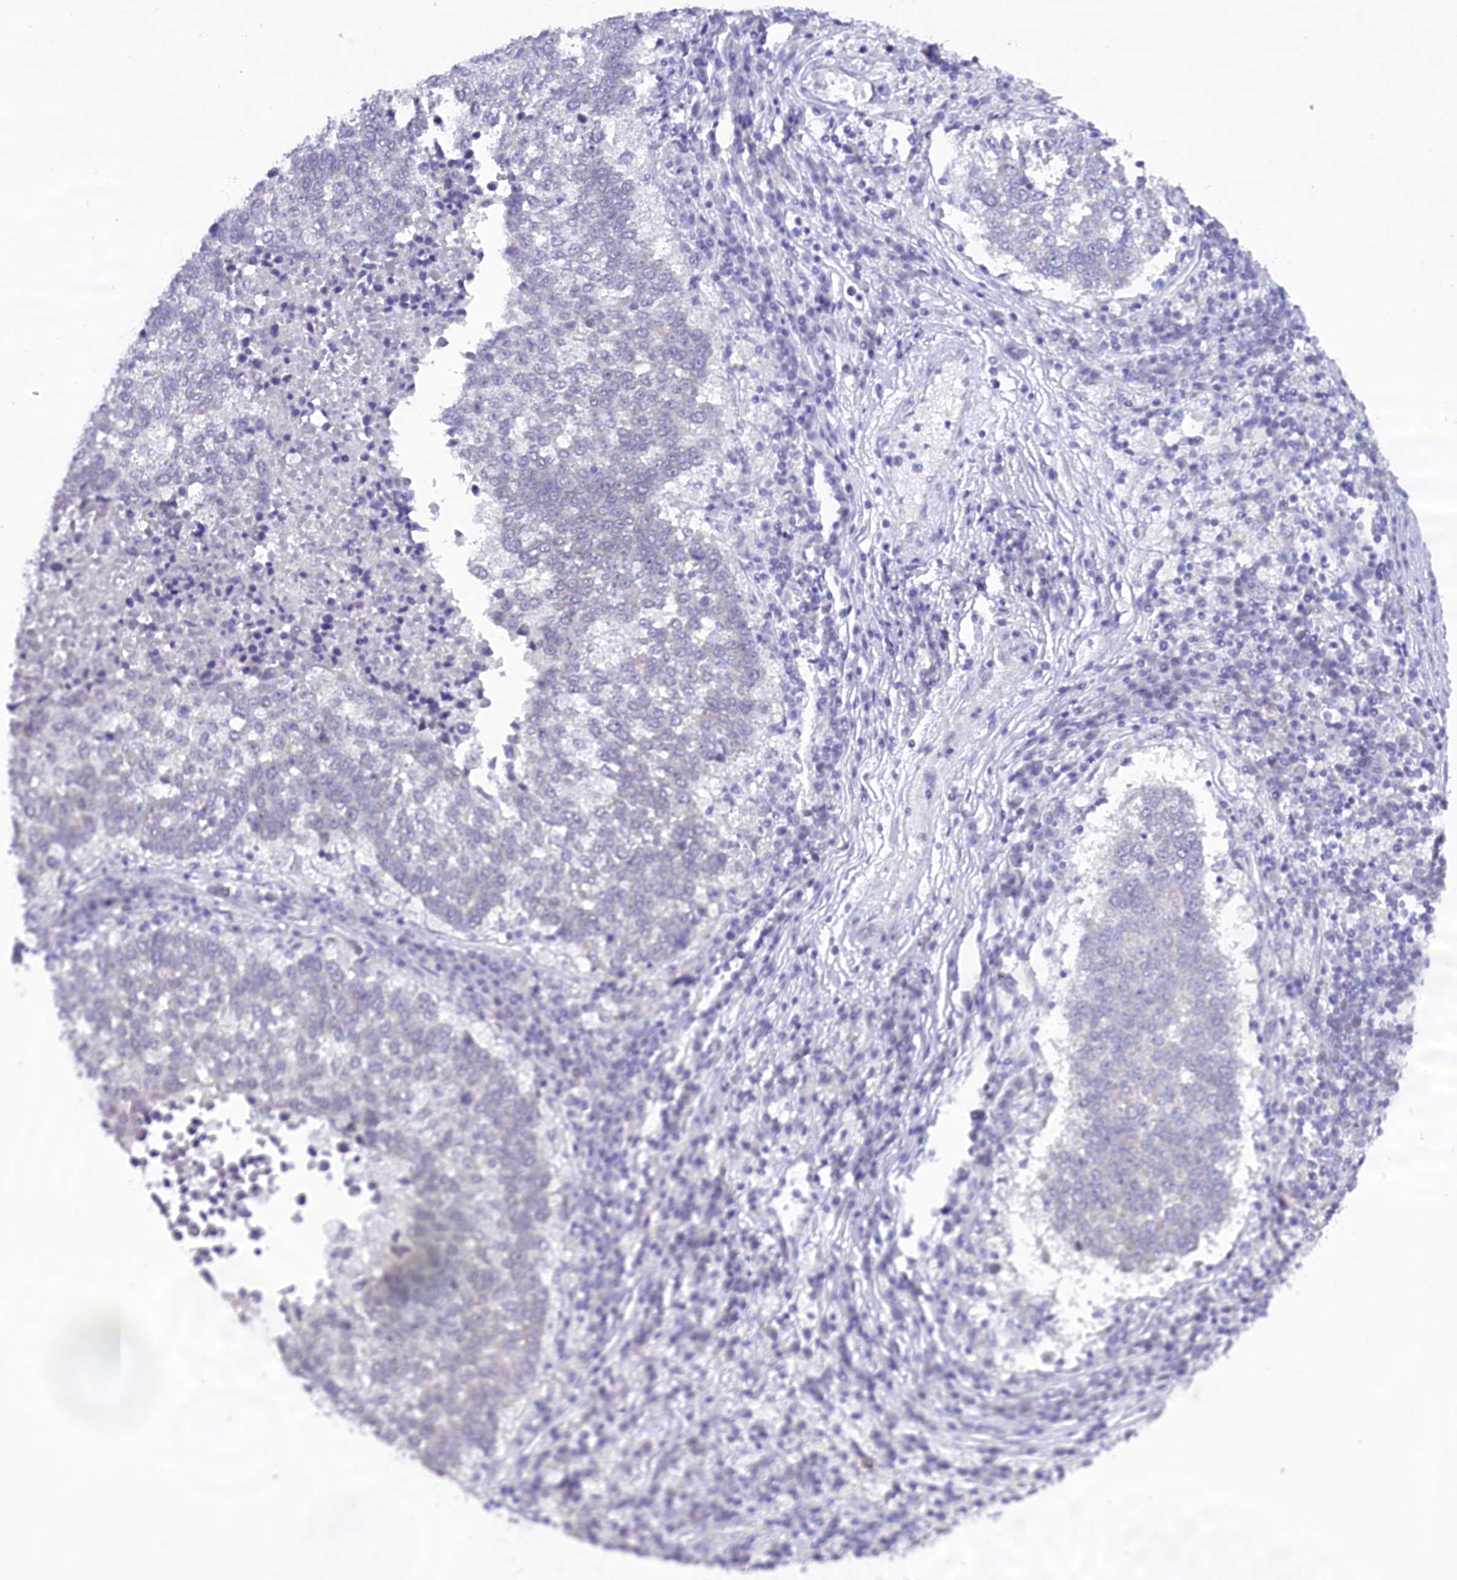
{"staining": {"intensity": "negative", "quantity": "none", "location": "none"}, "tissue": "lung cancer", "cell_type": "Tumor cells", "image_type": "cancer", "snomed": [{"axis": "morphology", "description": "Squamous cell carcinoma, NOS"}, {"axis": "topography", "description": "Lung"}], "caption": "A micrograph of lung cancer stained for a protein displays no brown staining in tumor cells.", "gene": "OSGEP", "patient": {"sex": "male", "age": 73}}